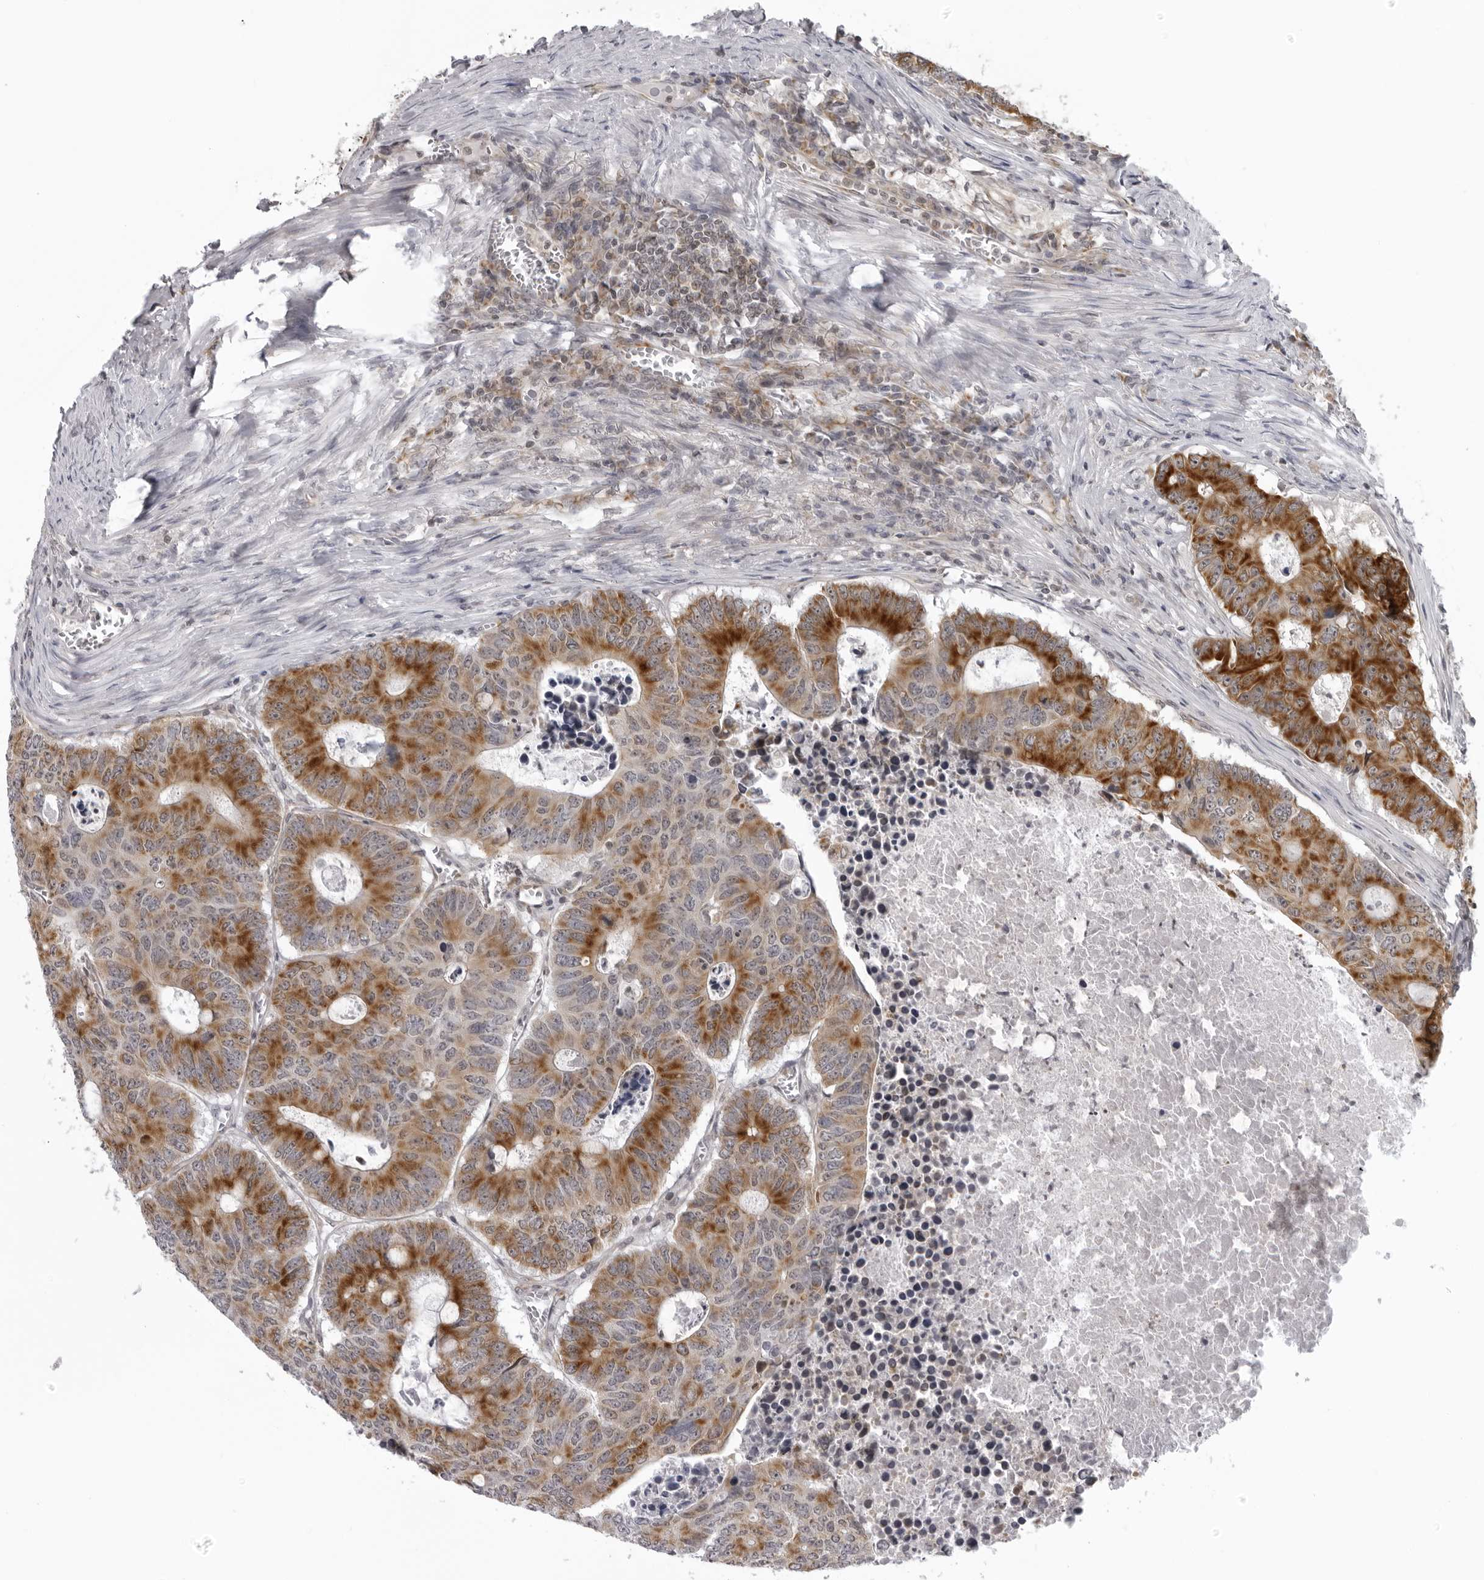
{"staining": {"intensity": "strong", "quantity": ">75%", "location": "cytoplasmic/membranous"}, "tissue": "colorectal cancer", "cell_type": "Tumor cells", "image_type": "cancer", "snomed": [{"axis": "morphology", "description": "Adenocarcinoma, NOS"}, {"axis": "topography", "description": "Colon"}], "caption": "Colorectal adenocarcinoma stained with a brown dye exhibits strong cytoplasmic/membranous positive expression in about >75% of tumor cells.", "gene": "MRPS15", "patient": {"sex": "male", "age": 87}}